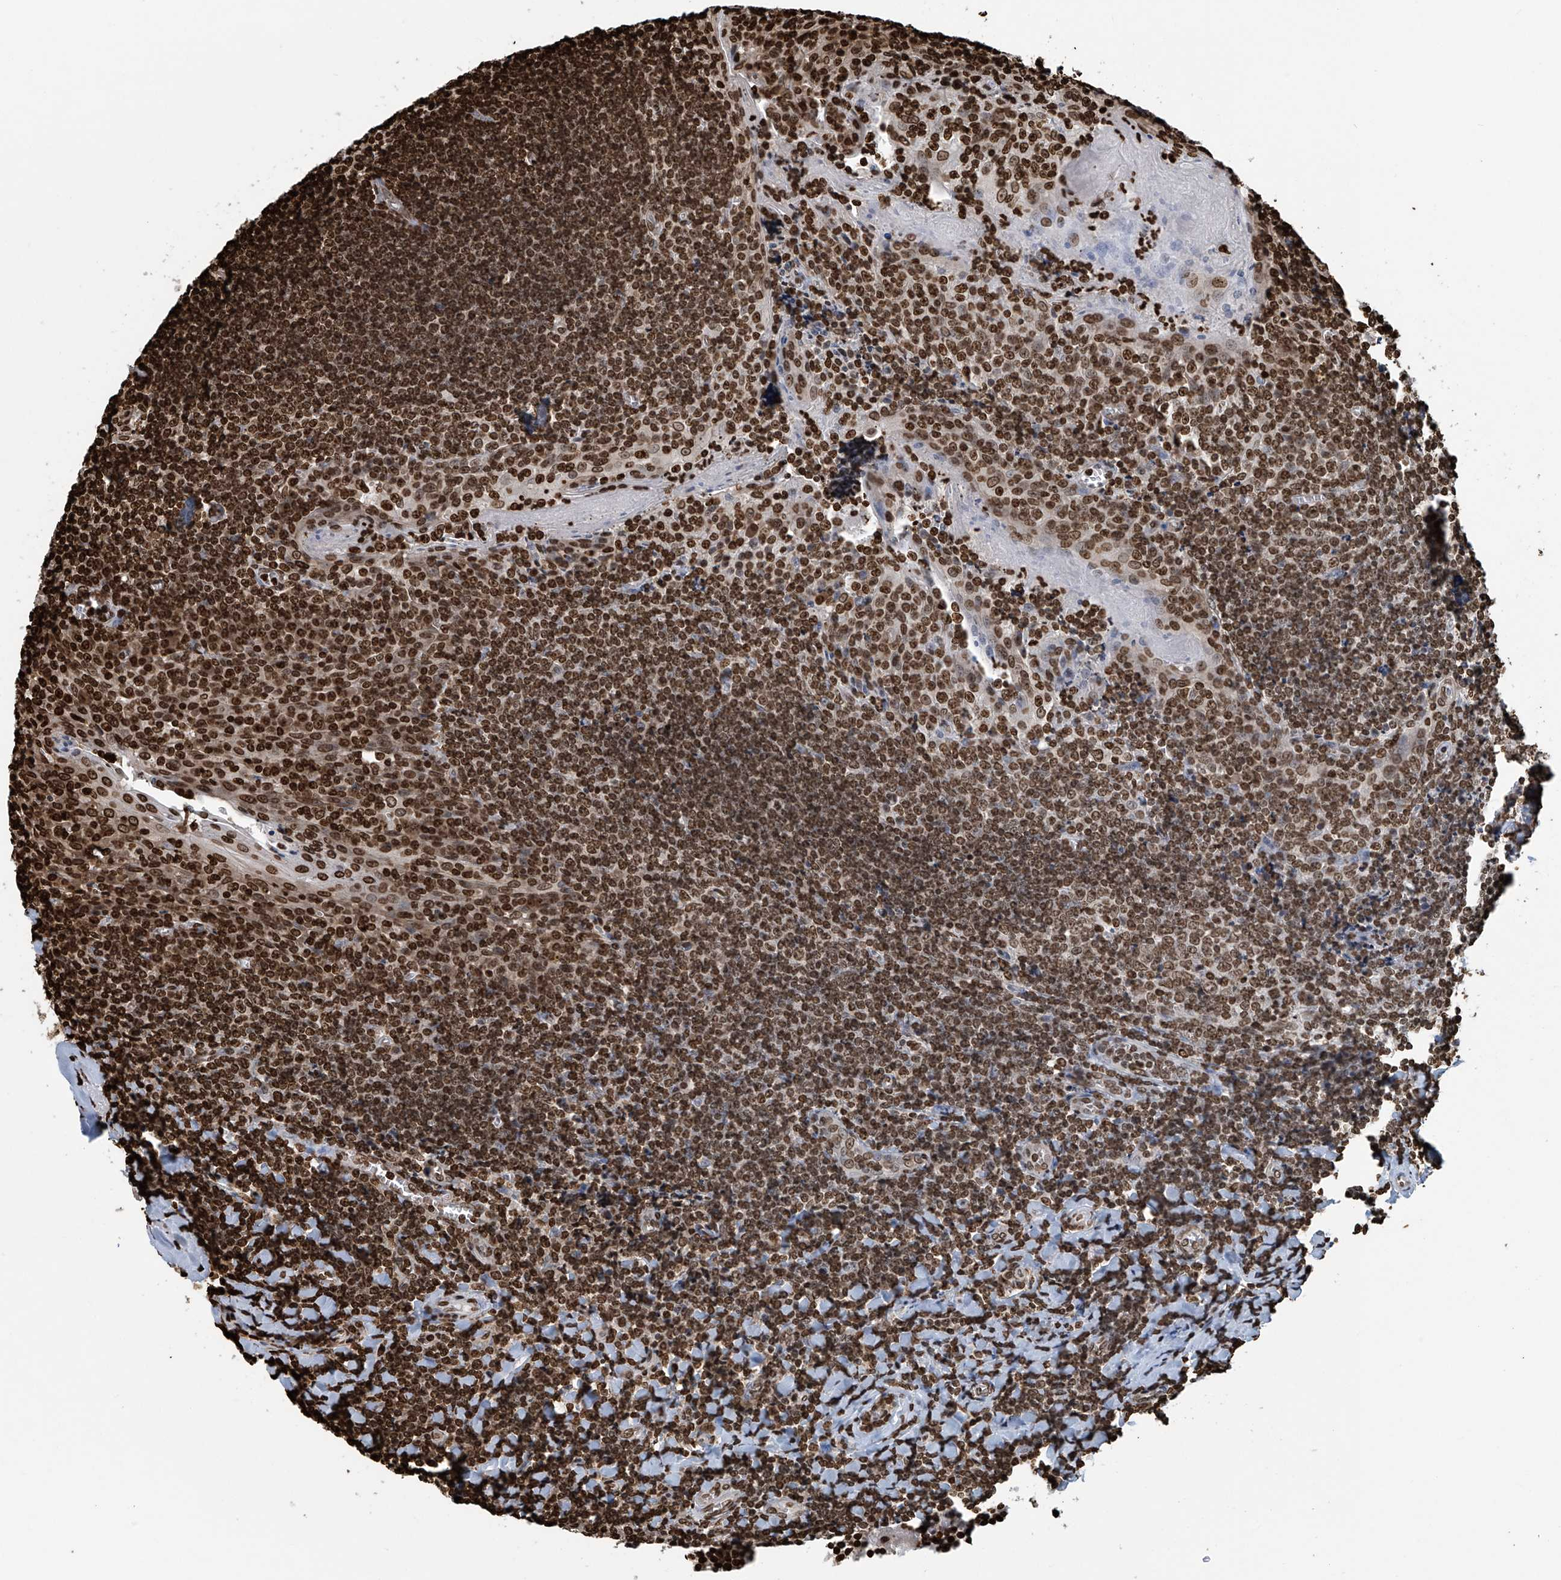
{"staining": {"intensity": "moderate", "quantity": ">75%", "location": "nuclear"}, "tissue": "tonsil", "cell_type": "Germinal center cells", "image_type": "normal", "snomed": [{"axis": "morphology", "description": "Normal tissue, NOS"}, {"axis": "topography", "description": "Tonsil"}], "caption": "This image reveals IHC staining of normal human tonsil, with medium moderate nuclear expression in approximately >75% of germinal center cells.", "gene": "DPPA2", "patient": {"sex": "male", "age": 27}}